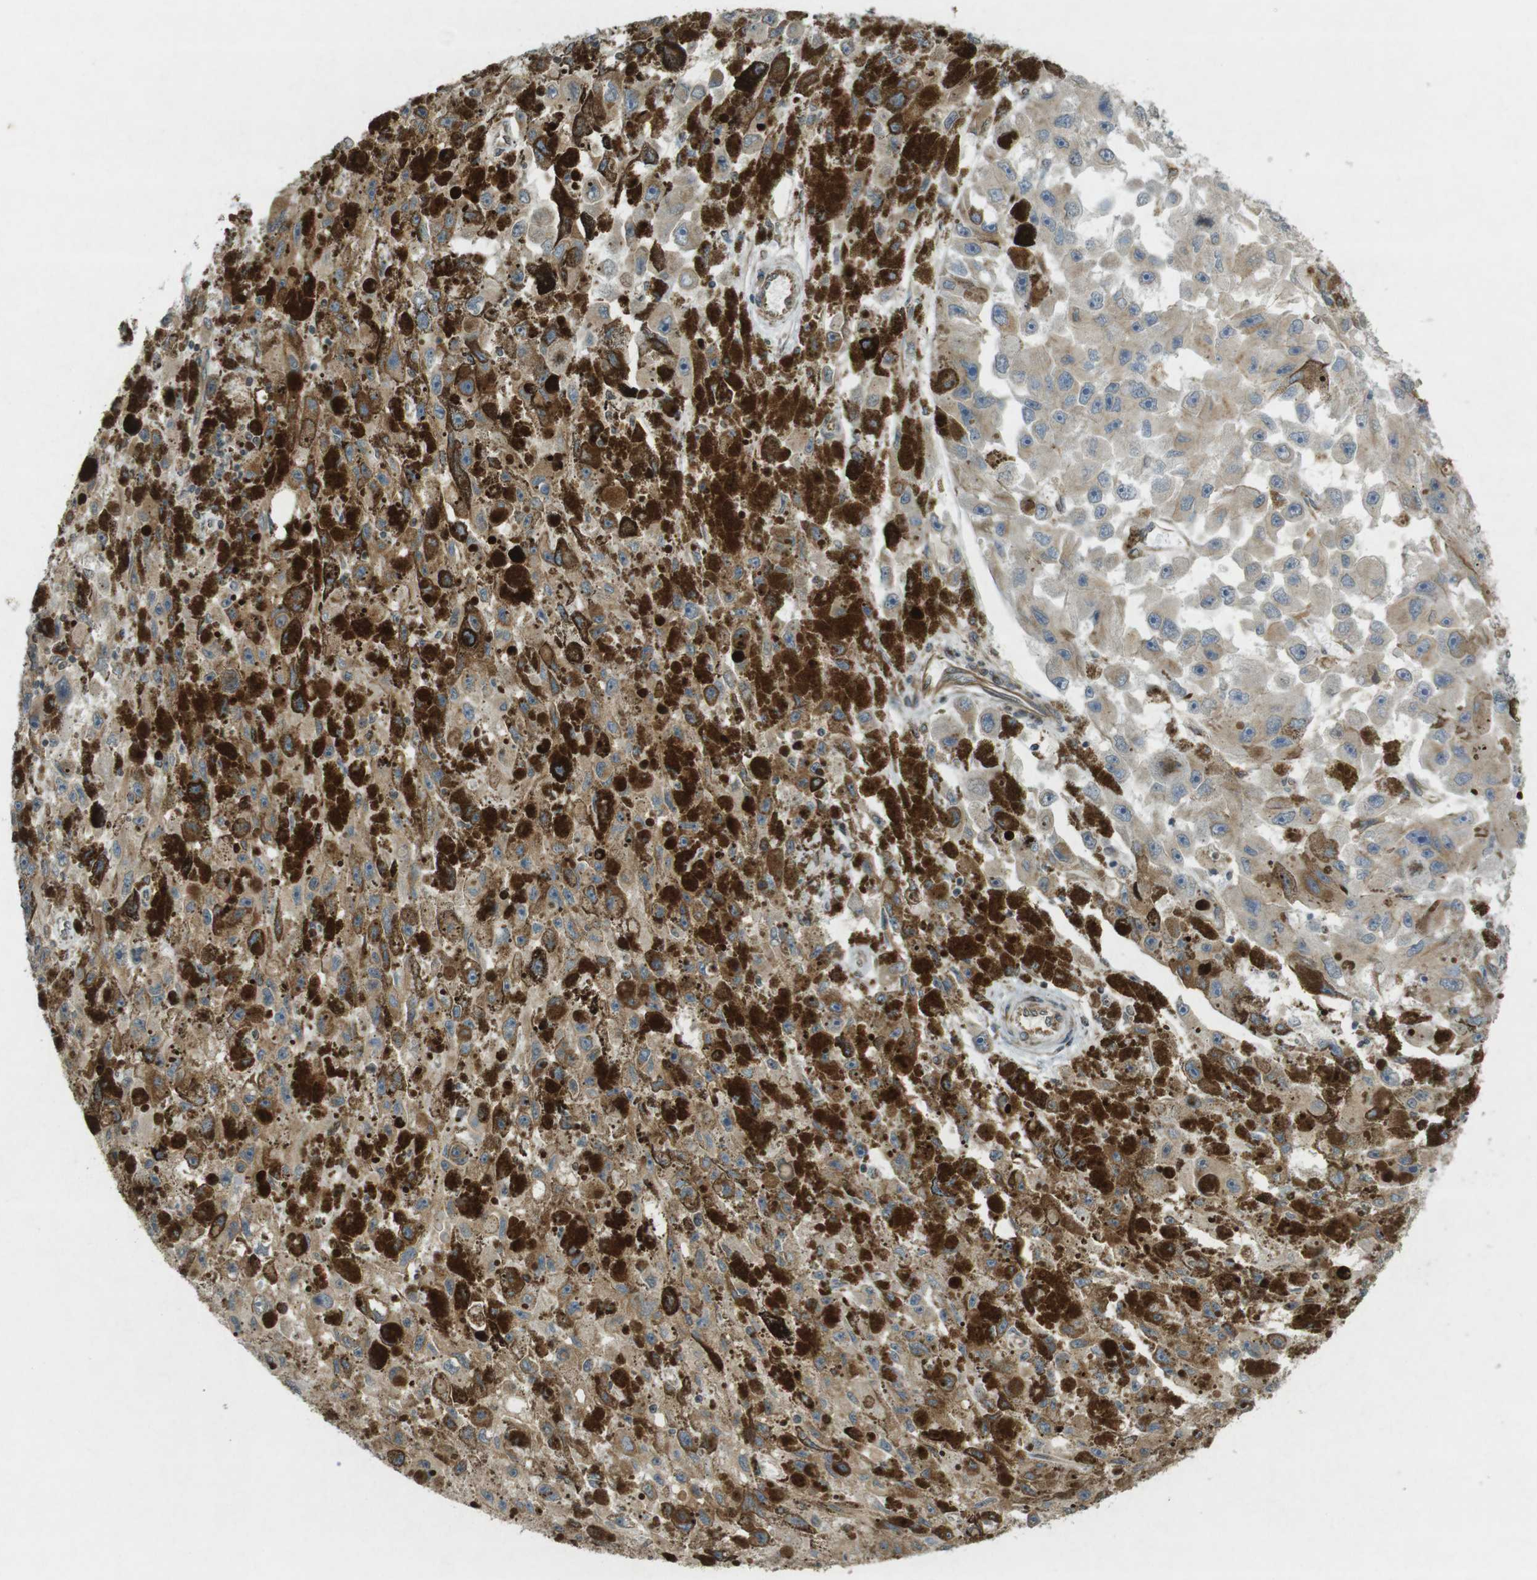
{"staining": {"intensity": "moderate", "quantity": ">75%", "location": "cytoplasmic/membranous"}, "tissue": "melanoma", "cell_type": "Tumor cells", "image_type": "cancer", "snomed": [{"axis": "morphology", "description": "Malignant melanoma, NOS"}, {"axis": "topography", "description": "Skin"}], "caption": "Malignant melanoma was stained to show a protein in brown. There is medium levels of moderate cytoplasmic/membranous staining in approximately >75% of tumor cells.", "gene": "KIF5B", "patient": {"sex": "female", "age": 104}}